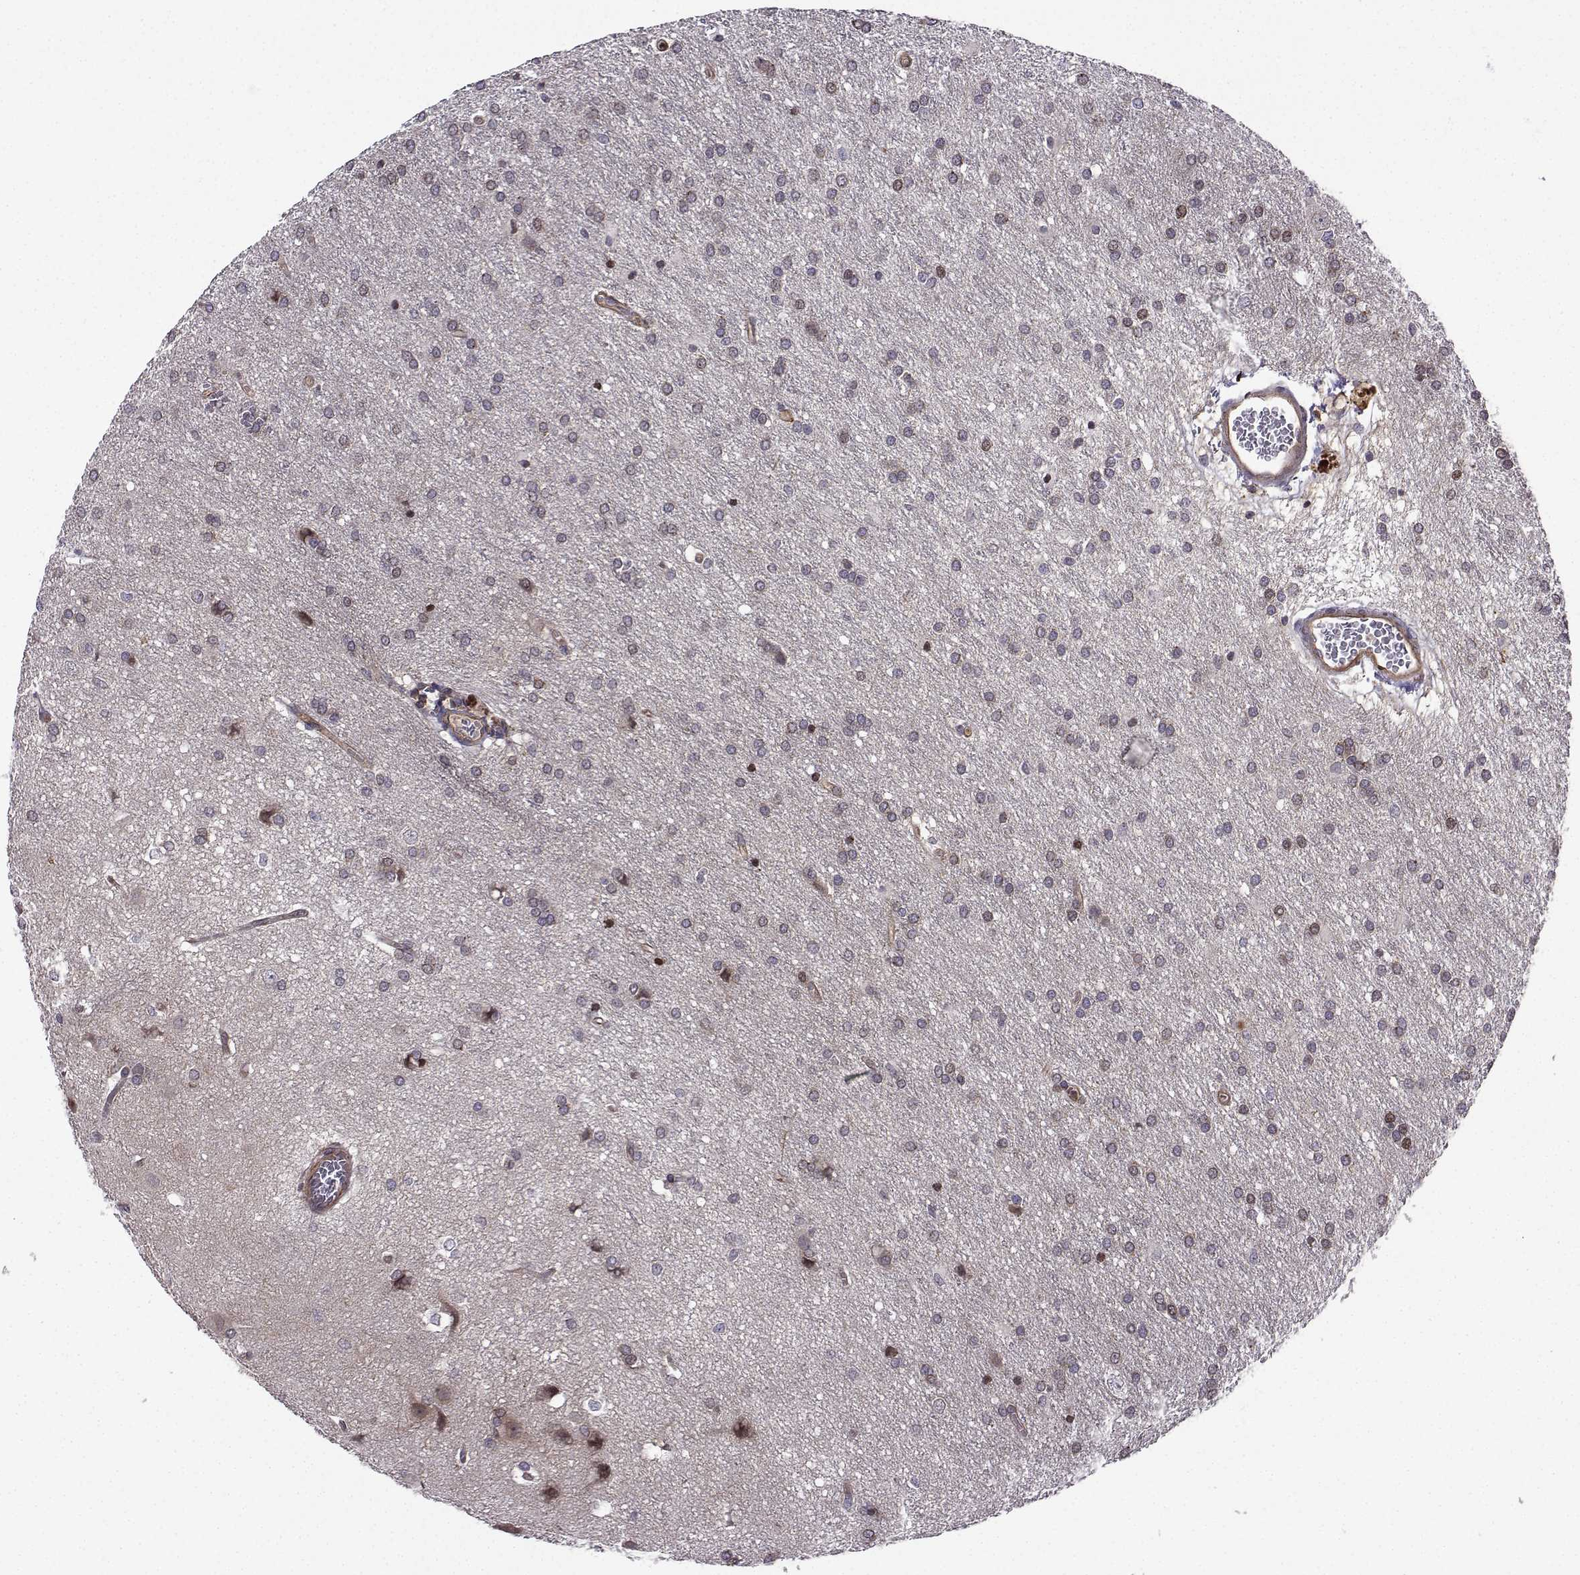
{"staining": {"intensity": "negative", "quantity": "none", "location": "none"}, "tissue": "glioma", "cell_type": "Tumor cells", "image_type": "cancer", "snomed": [{"axis": "morphology", "description": "Glioma, malignant, Low grade"}, {"axis": "topography", "description": "Brain"}], "caption": "A photomicrograph of human malignant low-grade glioma is negative for staining in tumor cells.", "gene": "ITGB8", "patient": {"sex": "female", "age": 32}}